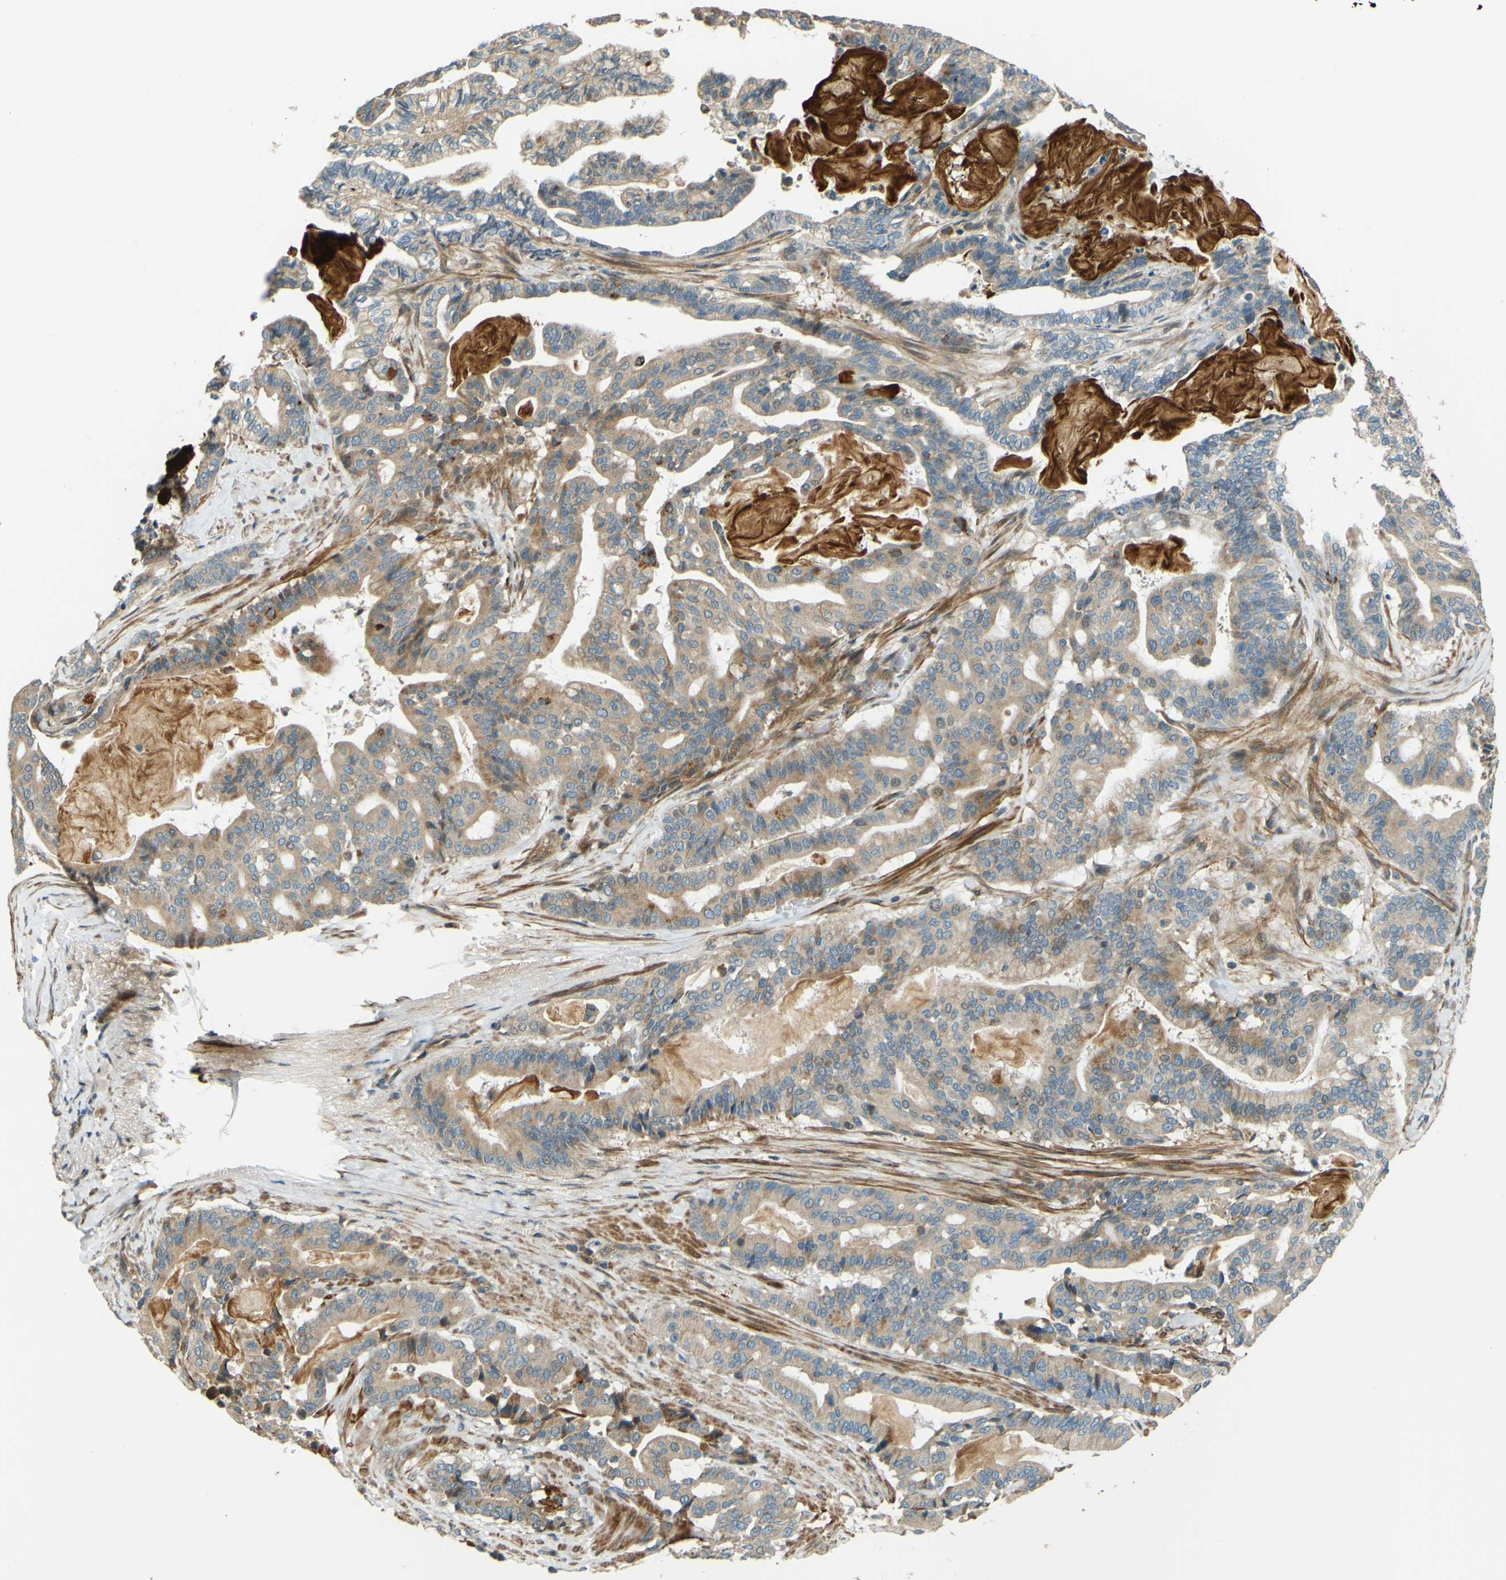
{"staining": {"intensity": "weak", "quantity": ">75%", "location": "cytoplasmic/membranous"}, "tissue": "pancreatic cancer", "cell_type": "Tumor cells", "image_type": "cancer", "snomed": [{"axis": "morphology", "description": "Adenocarcinoma, NOS"}, {"axis": "topography", "description": "Pancreas"}], "caption": "Weak cytoplasmic/membranous expression for a protein is appreciated in approximately >75% of tumor cells of adenocarcinoma (pancreatic) using IHC.", "gene": "LPCAT1", "patient": {"sex": "male", "age": 63}}